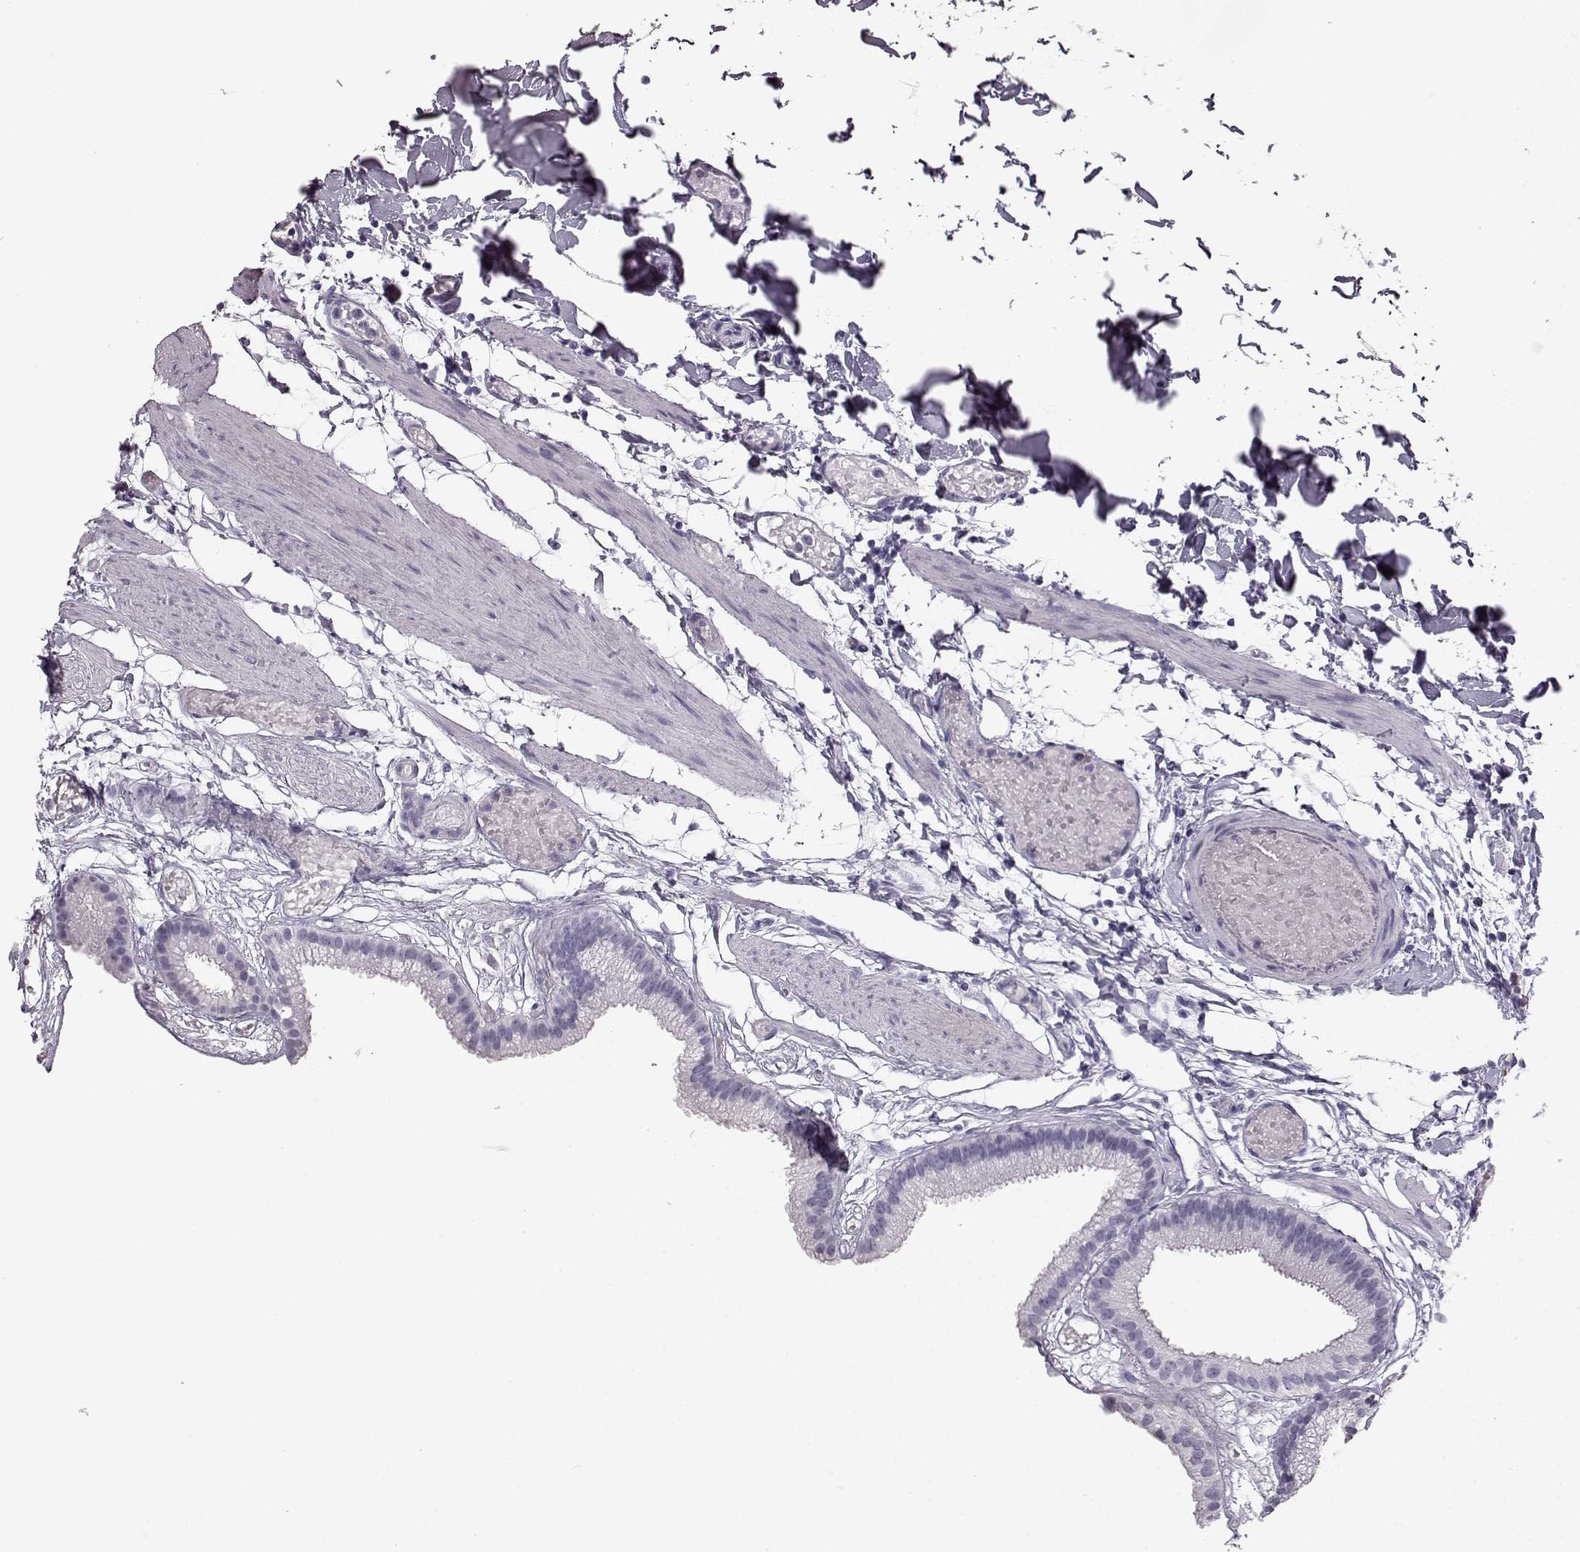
{"staining": {"intensity": "negative", "quantity": "none", "location": "none"}, "tissue": "gallbladder", "cell_type": "Glandular cells", "image_type": "normal", "snomed": [{"axis": "morphology", "description": "Normal tissue, NOS"}, {"axis": "topography", "description": "Gallbladder"}], "caption": "DAB (3,3'-diaminobenzidine) immunohistochemical staining of benign gallbladder shows no significant staining in glandular cells.", "gene": "BFSP2", "patient": {"sex": "female", "age": 45}}